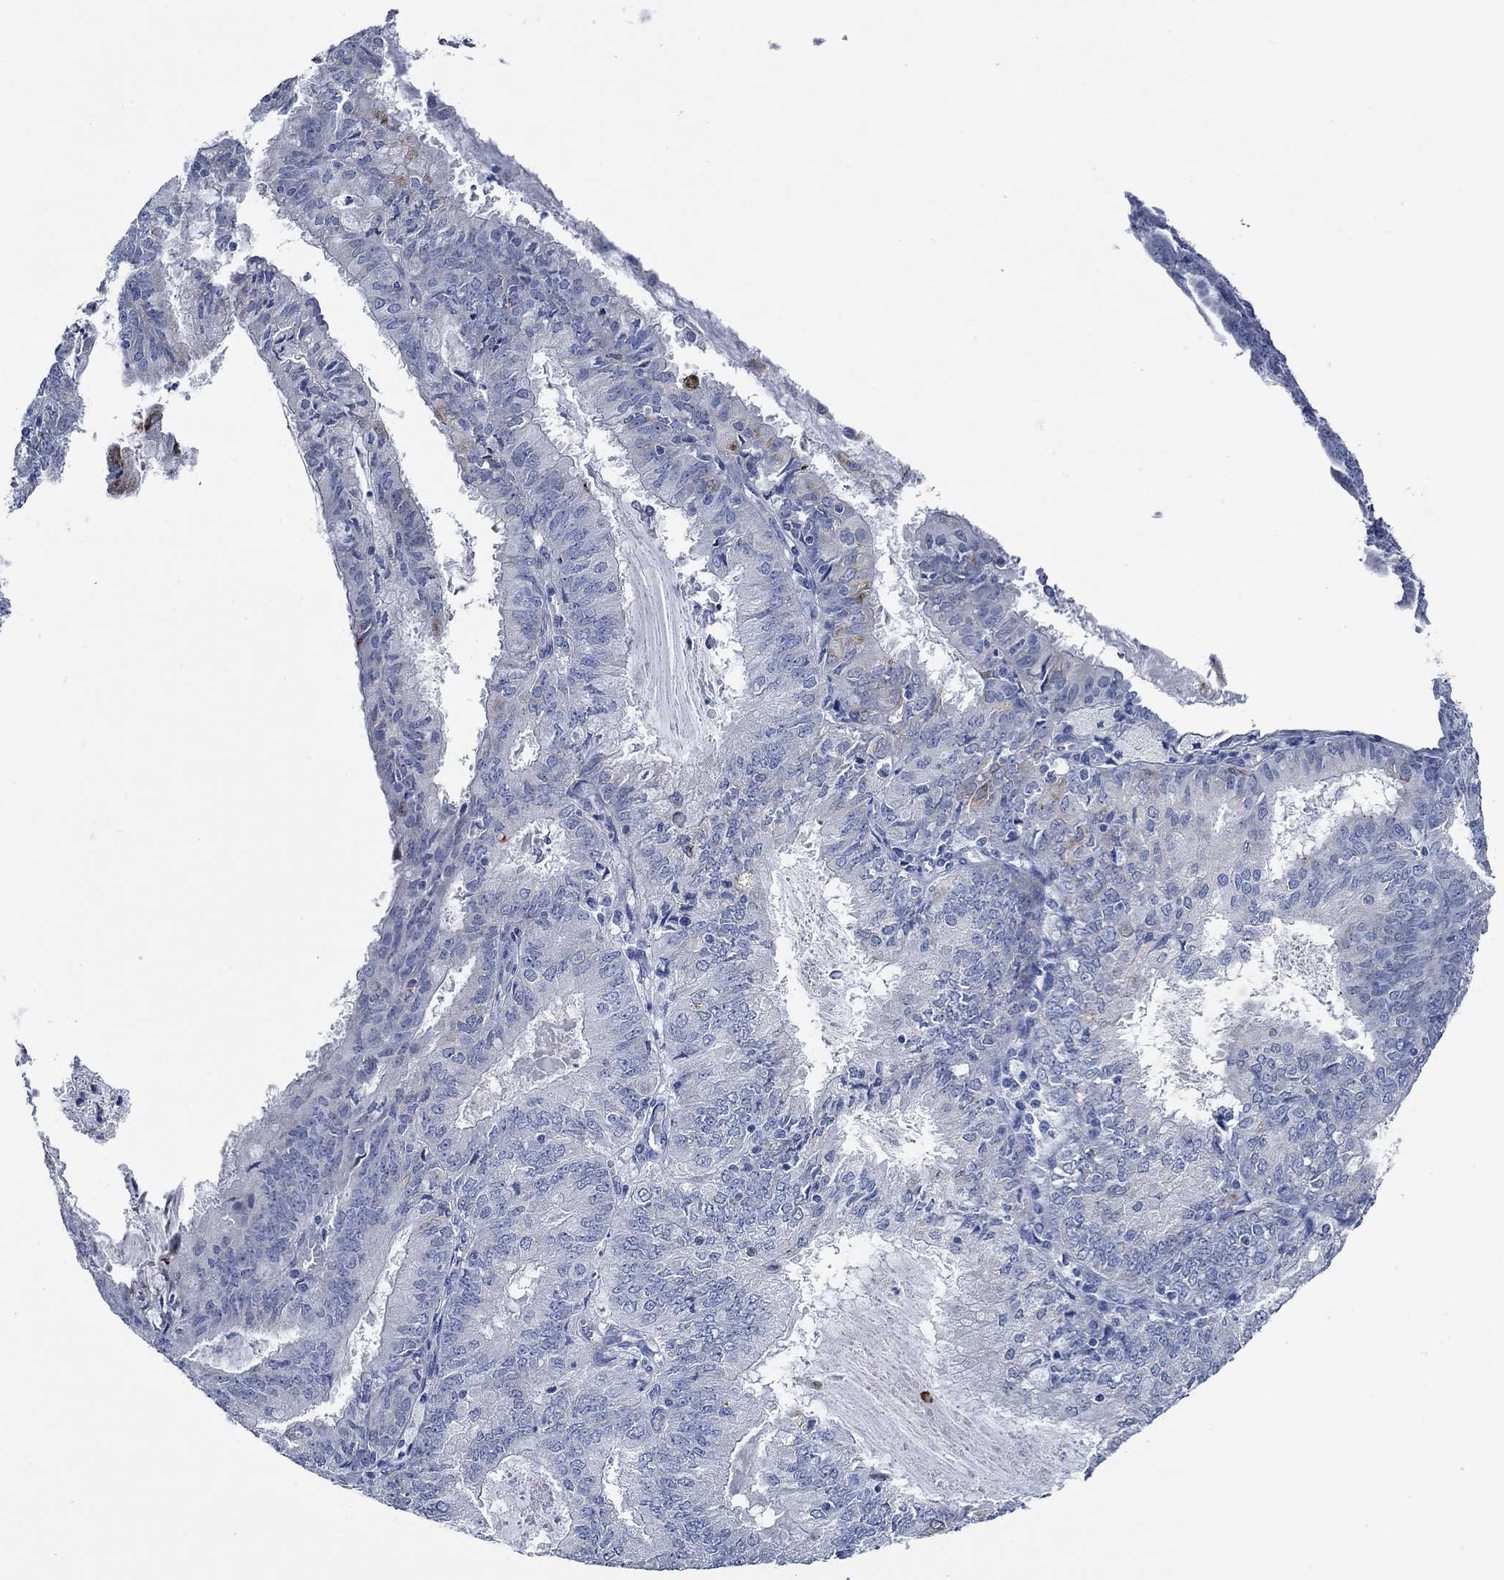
{"staining": {"intensity": "negative", "quantity": "none", "location": "none"}, "tissue": "endometrial cancer", "cell_type": "Tumor cells", "image_type": "cancer", "snomed": [{"axis": "morphology", "description": "Adenocarcinoma, NOS"}, {"axis": "topography", "description": "Endometrium"}], "caption": "This is an immunohistochemistry (IHC) image of endometrial cancer. There is no staining in tumor cells.", "gene": "HECW2", "patient": {"sex": "female", "age": 57}}